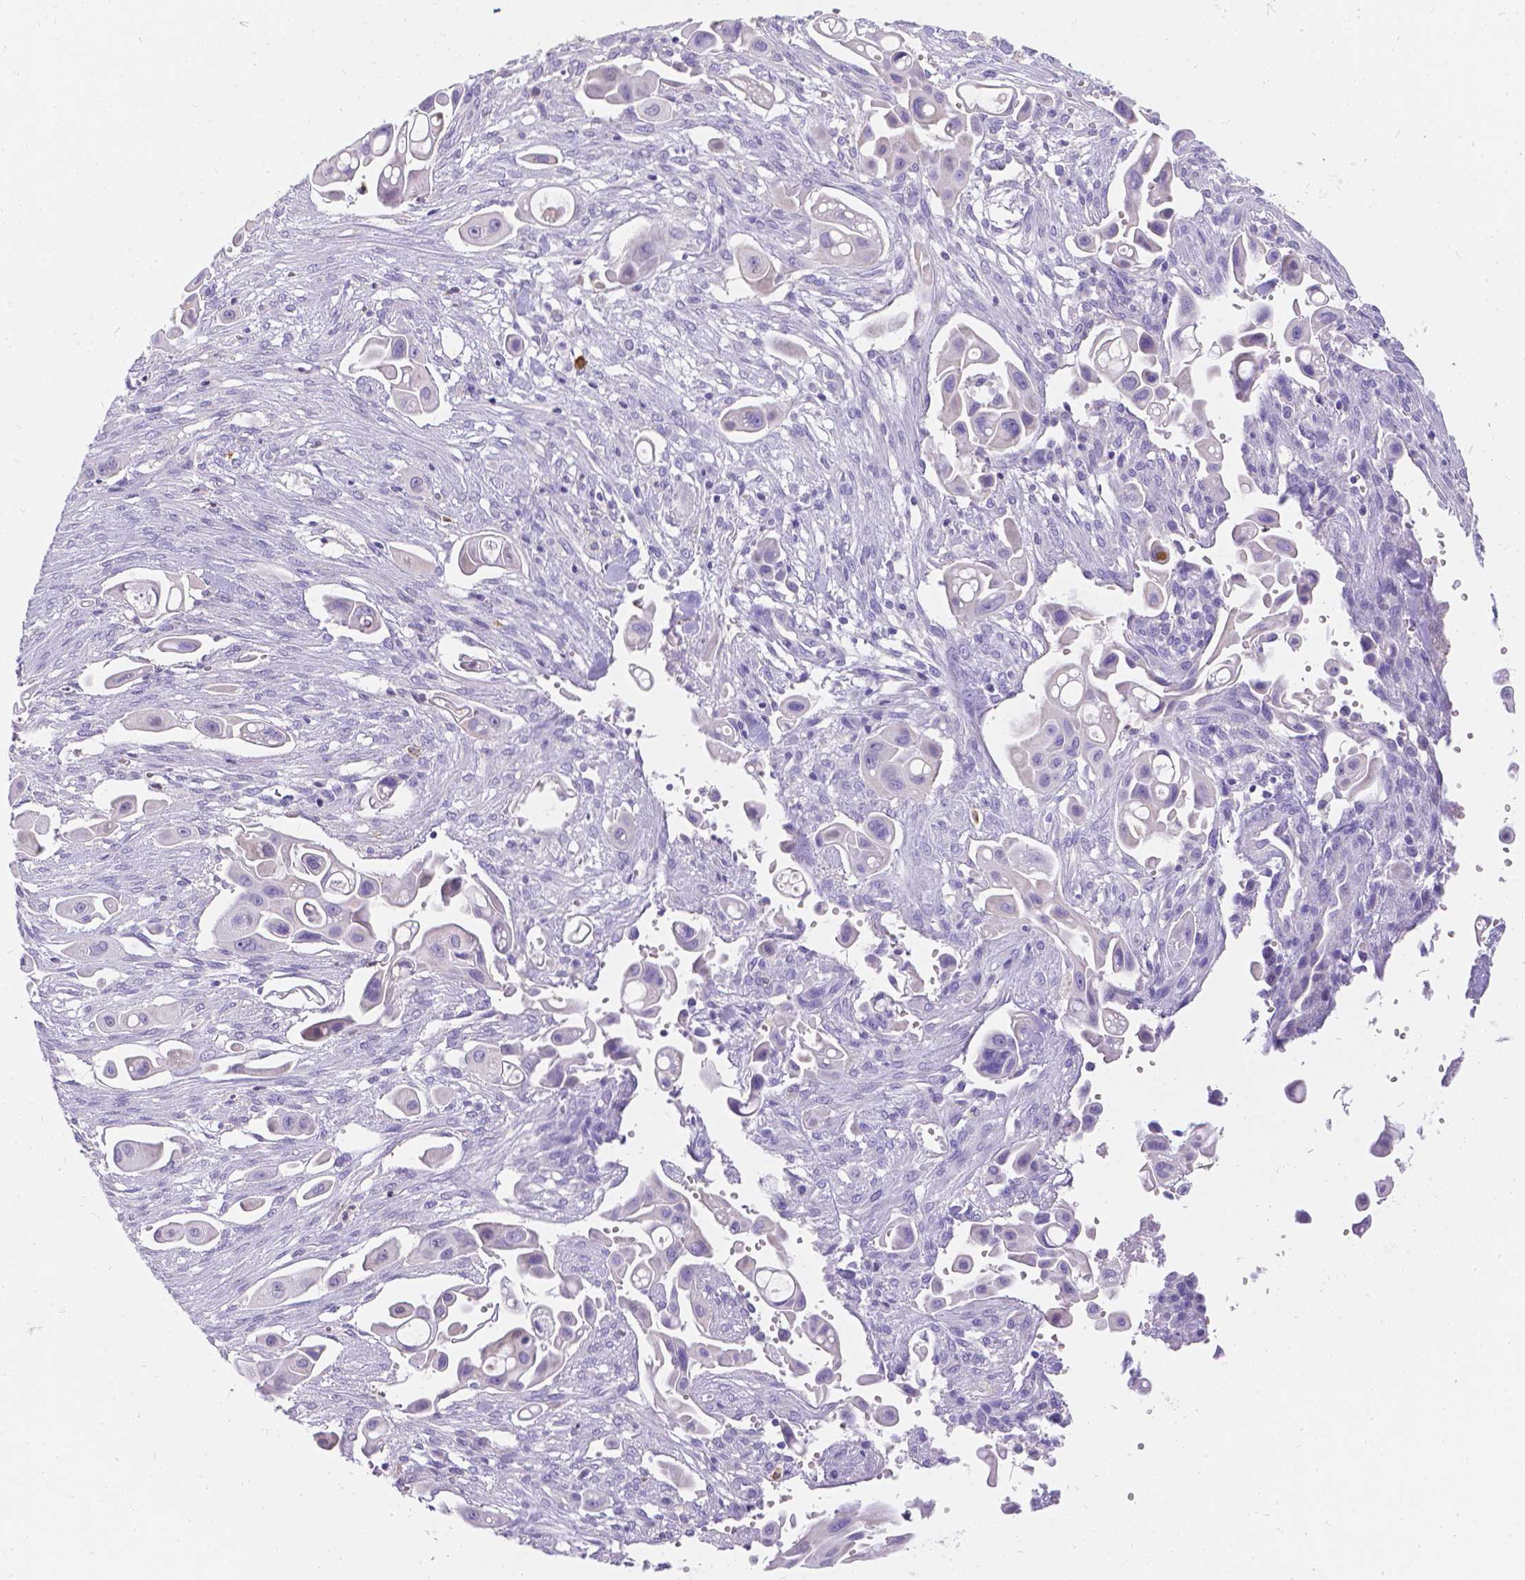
{"staining": {"intensity": "negative", "quantity": "none", "location": "none"}, "tissue": "pancreatic cancer", "cell_type": "Tumor cells", "image_type": "cancer", "snomed": [{"axis": "morphology", "description": "Adenocarcinoma, NOS"}, {"axis": "topography", "description": "Pancreas"}], "caption": "DAB (3,3'-diaminobenzidine) immunohistochemical staining of human pancreatic cancer (adenocarcinoma) shows no significant positivity in tumor cells.", "gene": "GNRHR", "patient": {"sex": "male", "age": 50}}